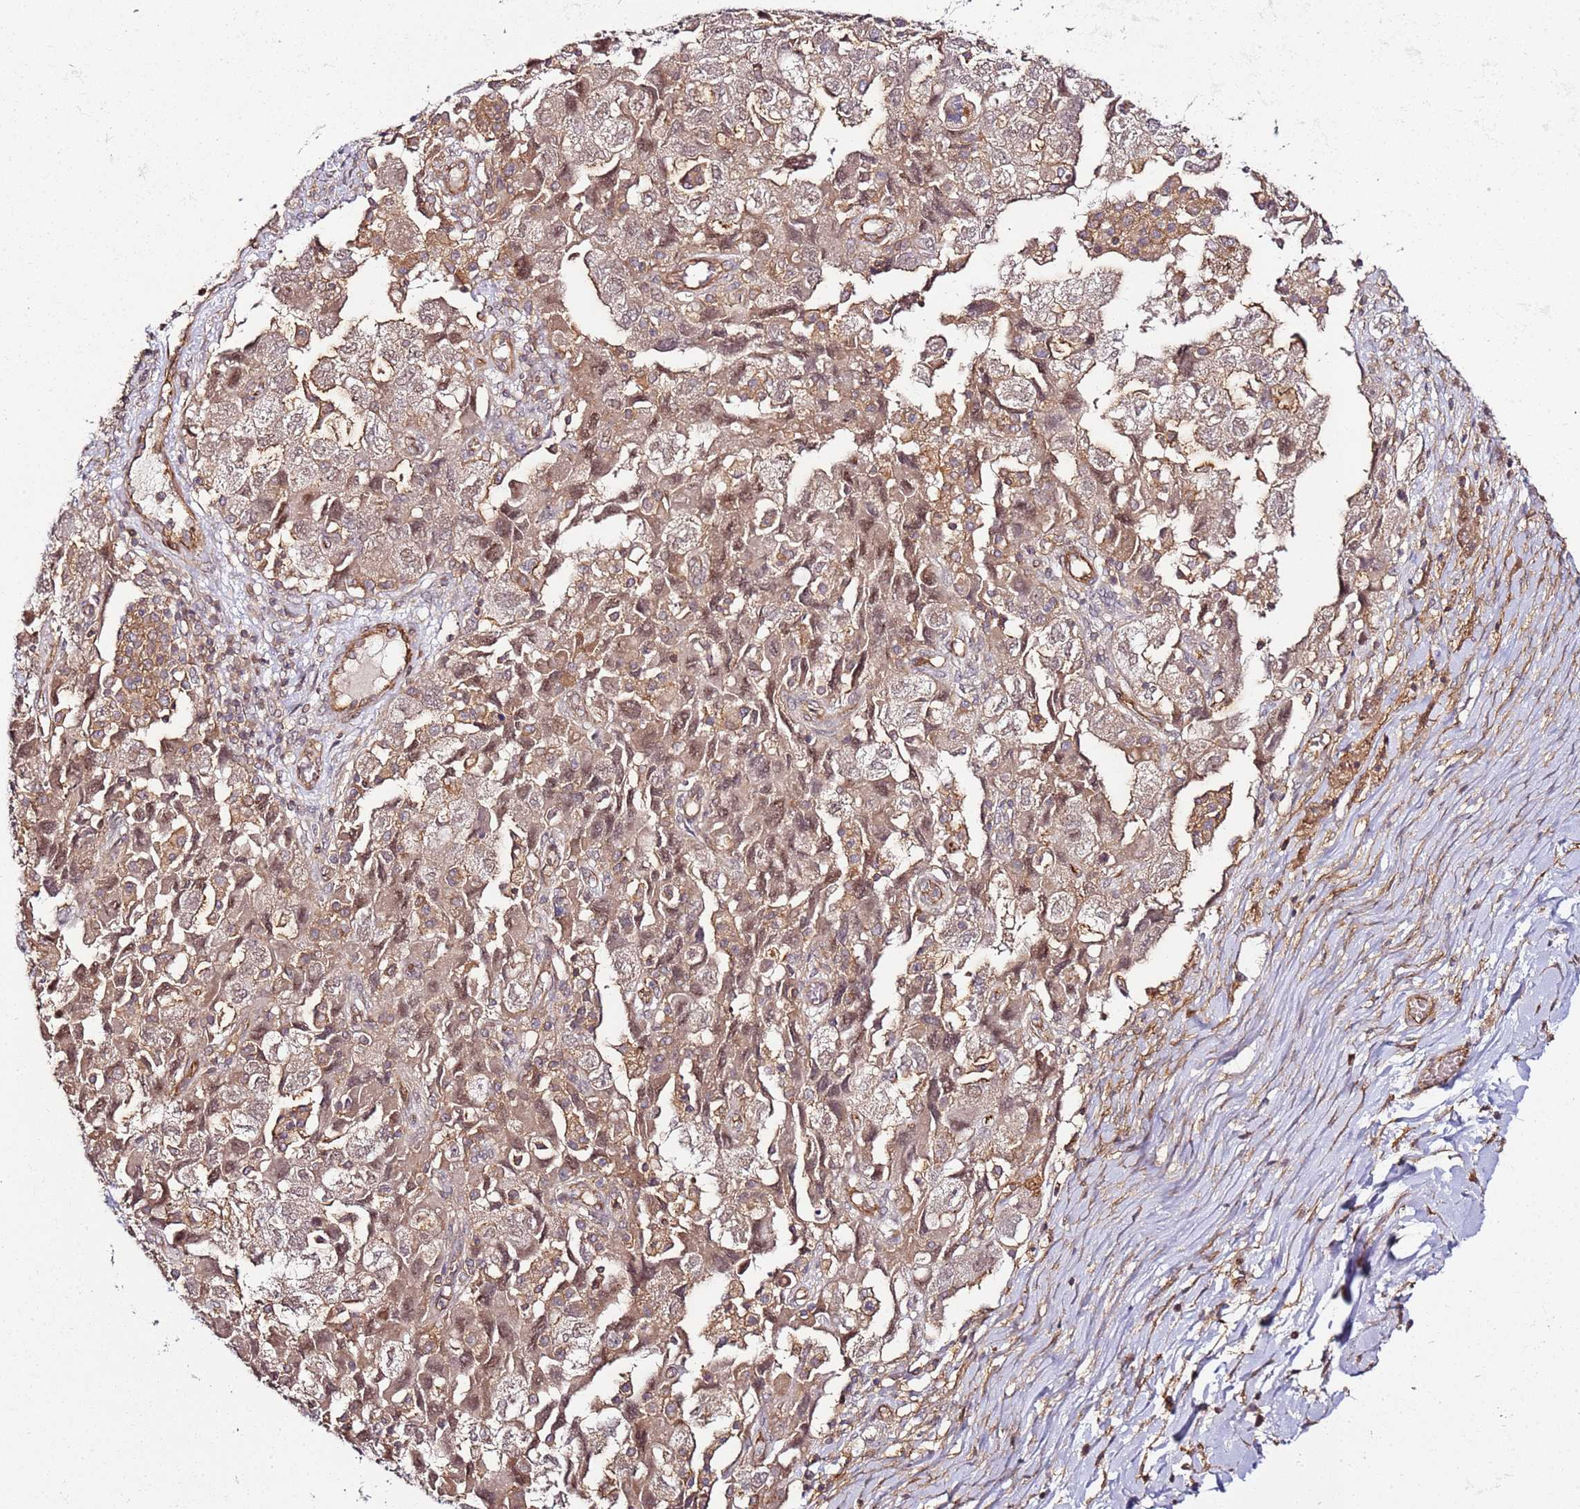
{"staining": {"intensity": "moderate", "quantity": ">75%", "location": "cytoplasmic/membranous,nuclear"}, "tissue": "ovarian cancer", "cell_type": "Tumor cells", "image_type": "cancer", "snomed": [{"axis": "morphology", "description": "Carcinoma, NOS"}, {"axis": "morphology", "description": "Cystadenocarcinoma, serous, NOS"}, {"axis": "topography", "description": "Ovary"}], "caption": "Ovarian cancer tissue demonstrates moderate cytoplasmic/membranous and nuclear positivity in approximately >75% of tumor cells, visualized by immunohistochemistry.", "gene": "CCNYL1", "patient": {"sex": "female", "age": 69}}